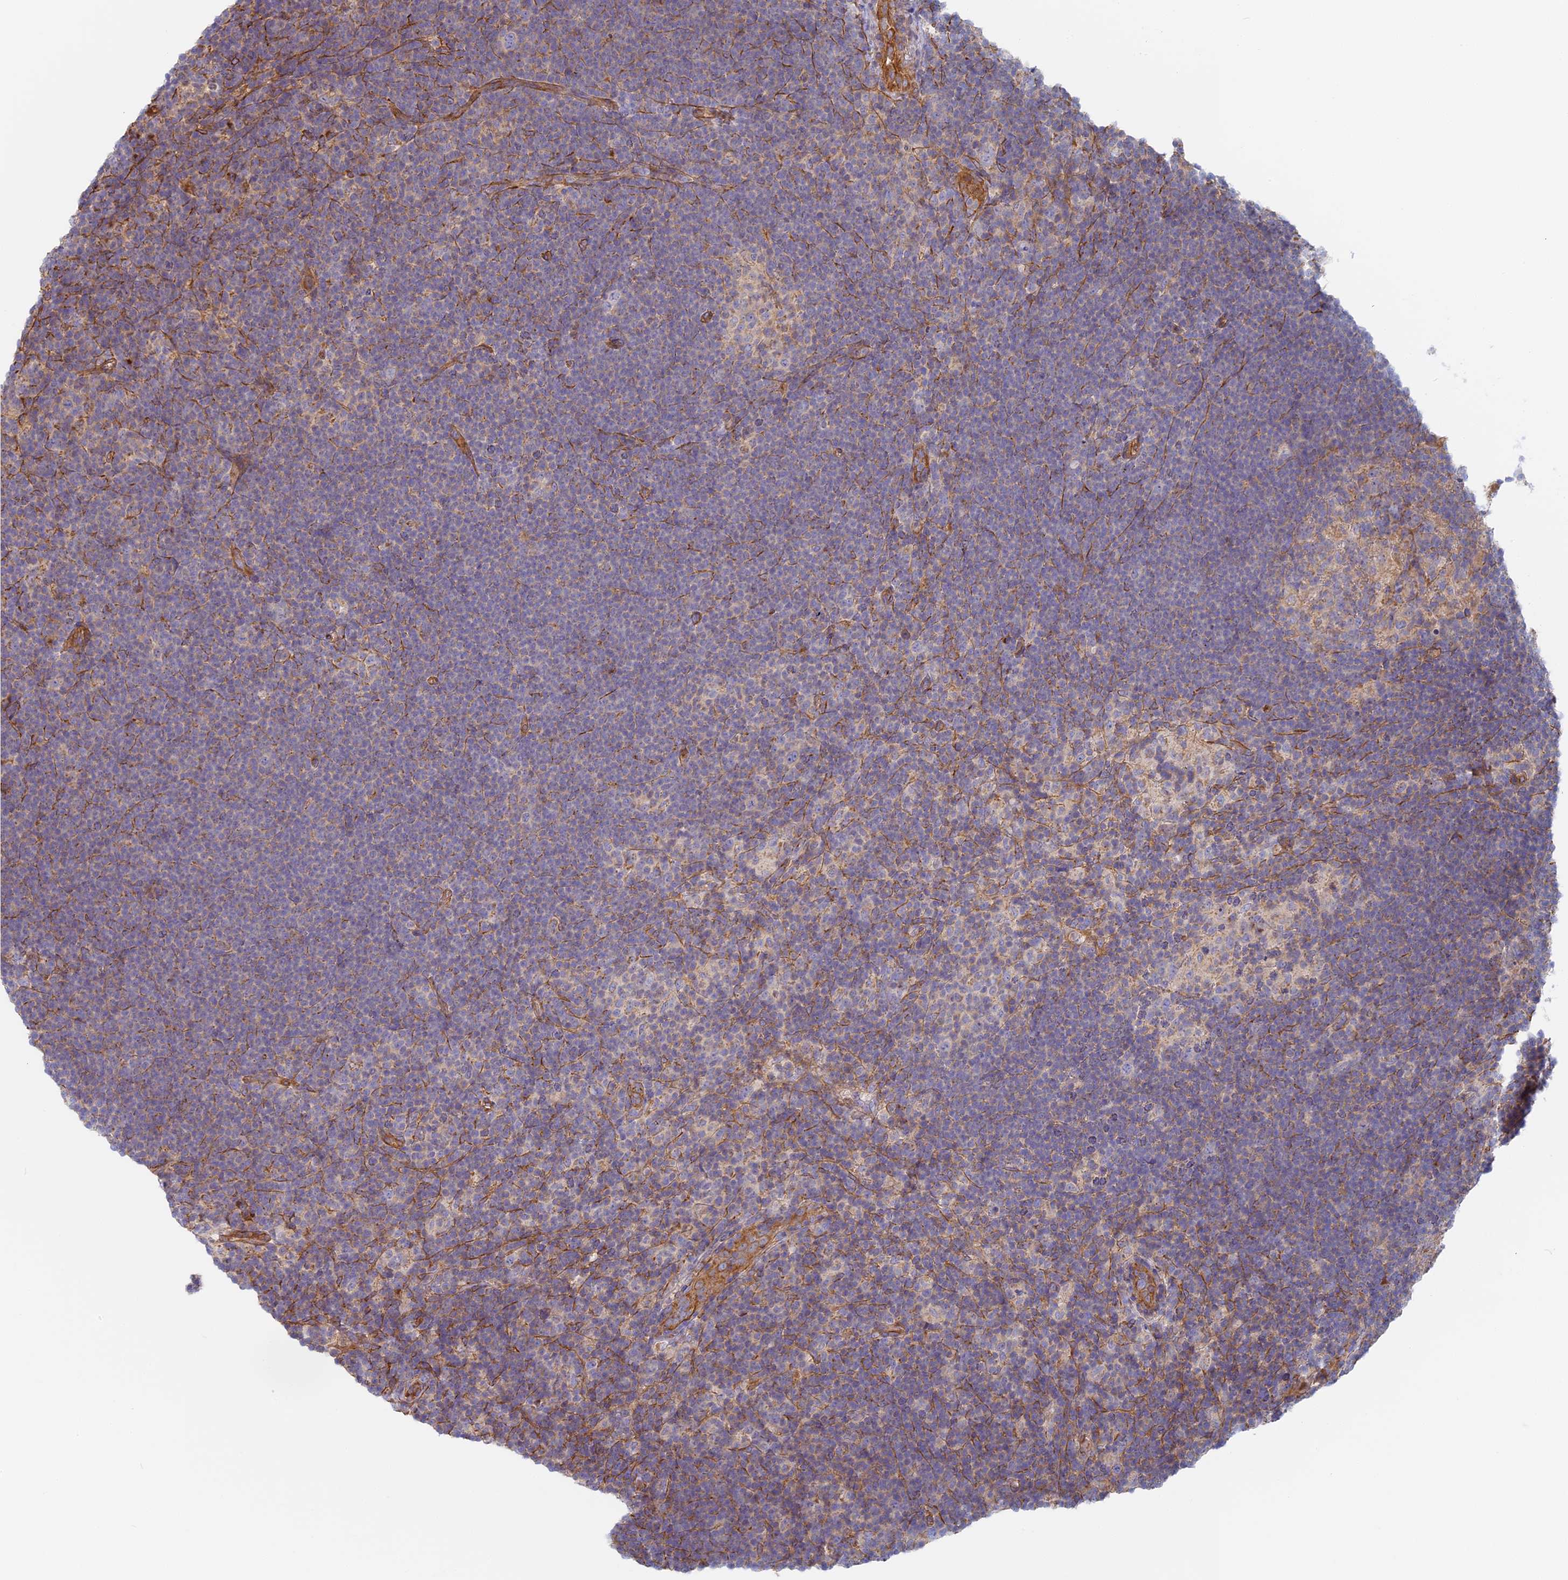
{"staining": {"intensity": "moderate", "quantity": "<25%", "location": "cytoplasmic/membranous"}, "tissue": "lymphoma", "cell_type": "Tumor cells", "image_type": "cancer", "snomed": [{"axis": "morphology", "description": "Hodgkin's disease, NOS"}, {"axis": "topography", "description": "Lymph node"}], "caption": "The image reveals staining of lymphoma, revealing moderate cytoplasmic/membranous protein staining (brown color) within tumor cells.", "gene": "DDA1", "patient": {"sex": "female", "age": 57}}